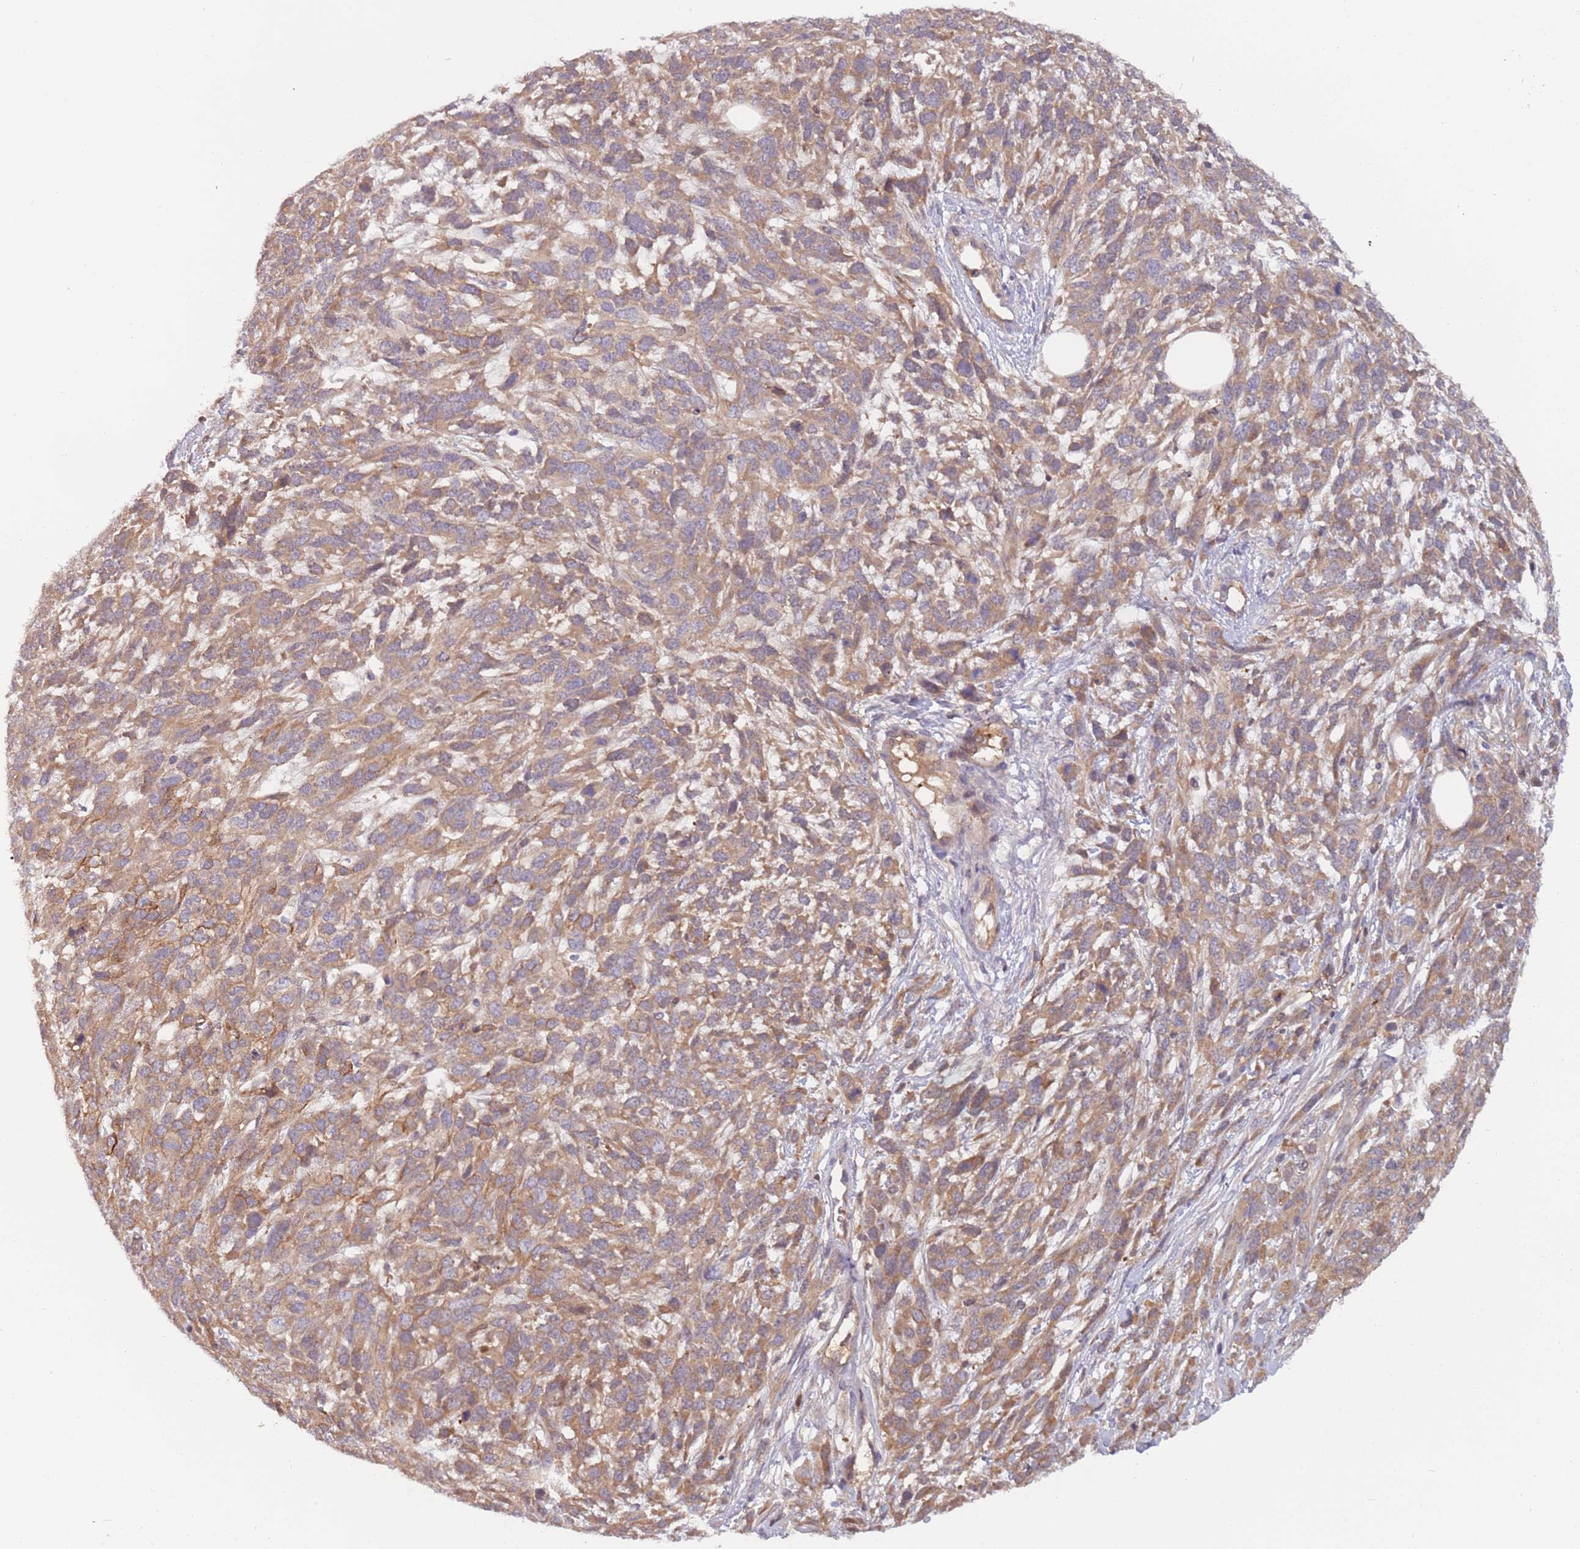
{"staining": {"intensity": "moderate", "quantity": ">75%", "location": "cytoplasmic/membranous"}, "tissue": "melanoma", "cell_type": "Tumor cells", "image_type": "cancer", "snomed": [{"axis": "morphology", "description": "Normal morphology"}, {"axis": "morphology", "description": "Malignant melanoma, NOS"}, {"axis": "topography", "description": "Skin"}], "caption": "A brown stain highlights moderate cytoplasmic/membranous staining of a protein in human melanoma tumor cells.", "gene": "GSDMD", "patient": {"sex": "female", "age": 72}}